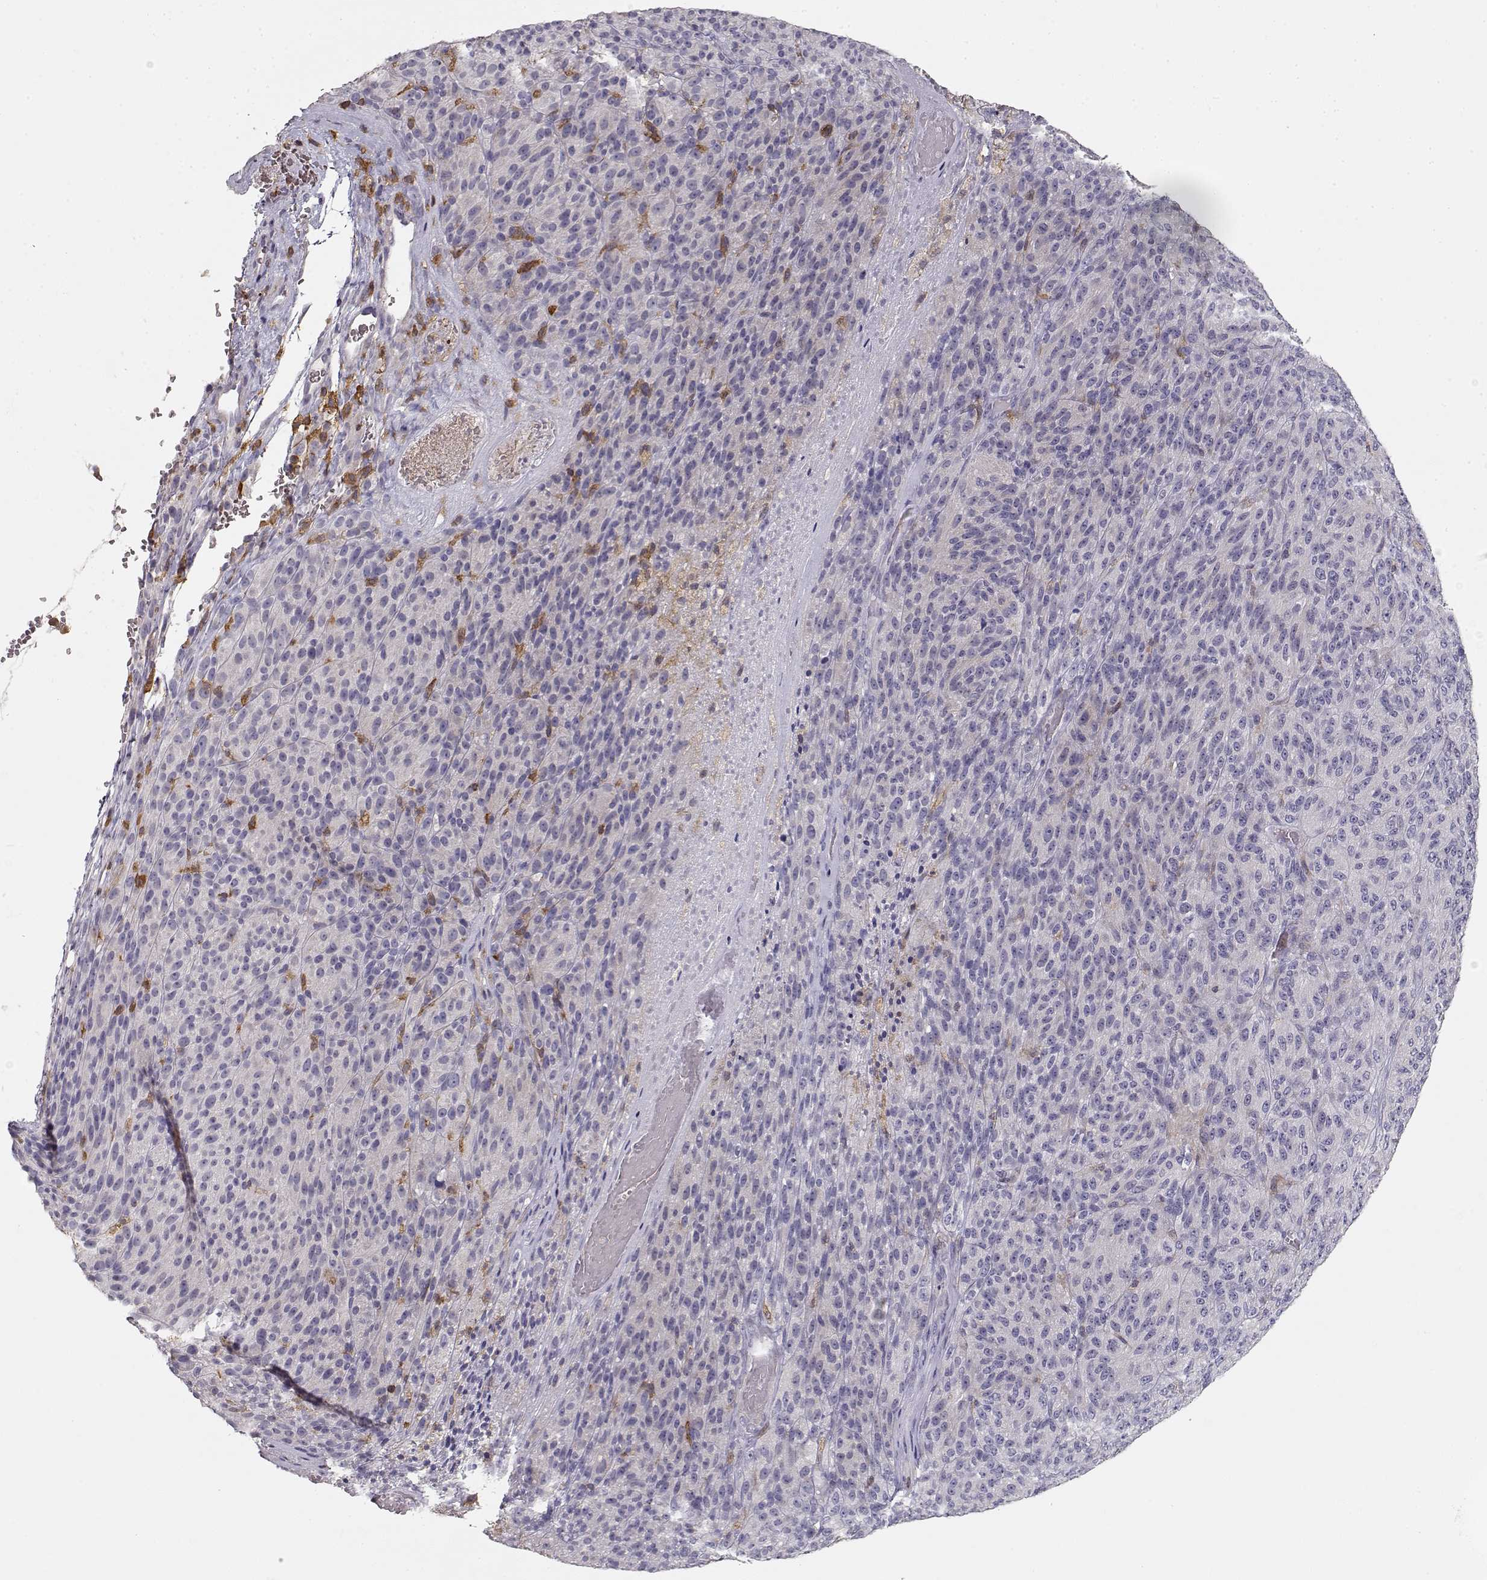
{"staining": {"intensity": "negative", "quantity": "none", "location": "none"}, "tissue": "melanoma", "cell_type": "Tumor cells", "image_type": "cancer", "snomed": [{"axis": "morphology", "description": "Malignant melanoma, Metastatic site"}, {"axis": "topography", "description": "Brain"}], "caption": "This histopathology image is of malignant melanoma (metastatic site) stained with IHC to label a protein in brown with the nuclei are counter-stained blue. There is no staining in tumor cells. (DAB (3,3'-diaminobenzidine) immunohistochemistry with hematoxylin counter stain).", "gene": "VAV1", "patient": {"sex": "female", "age": 56}}